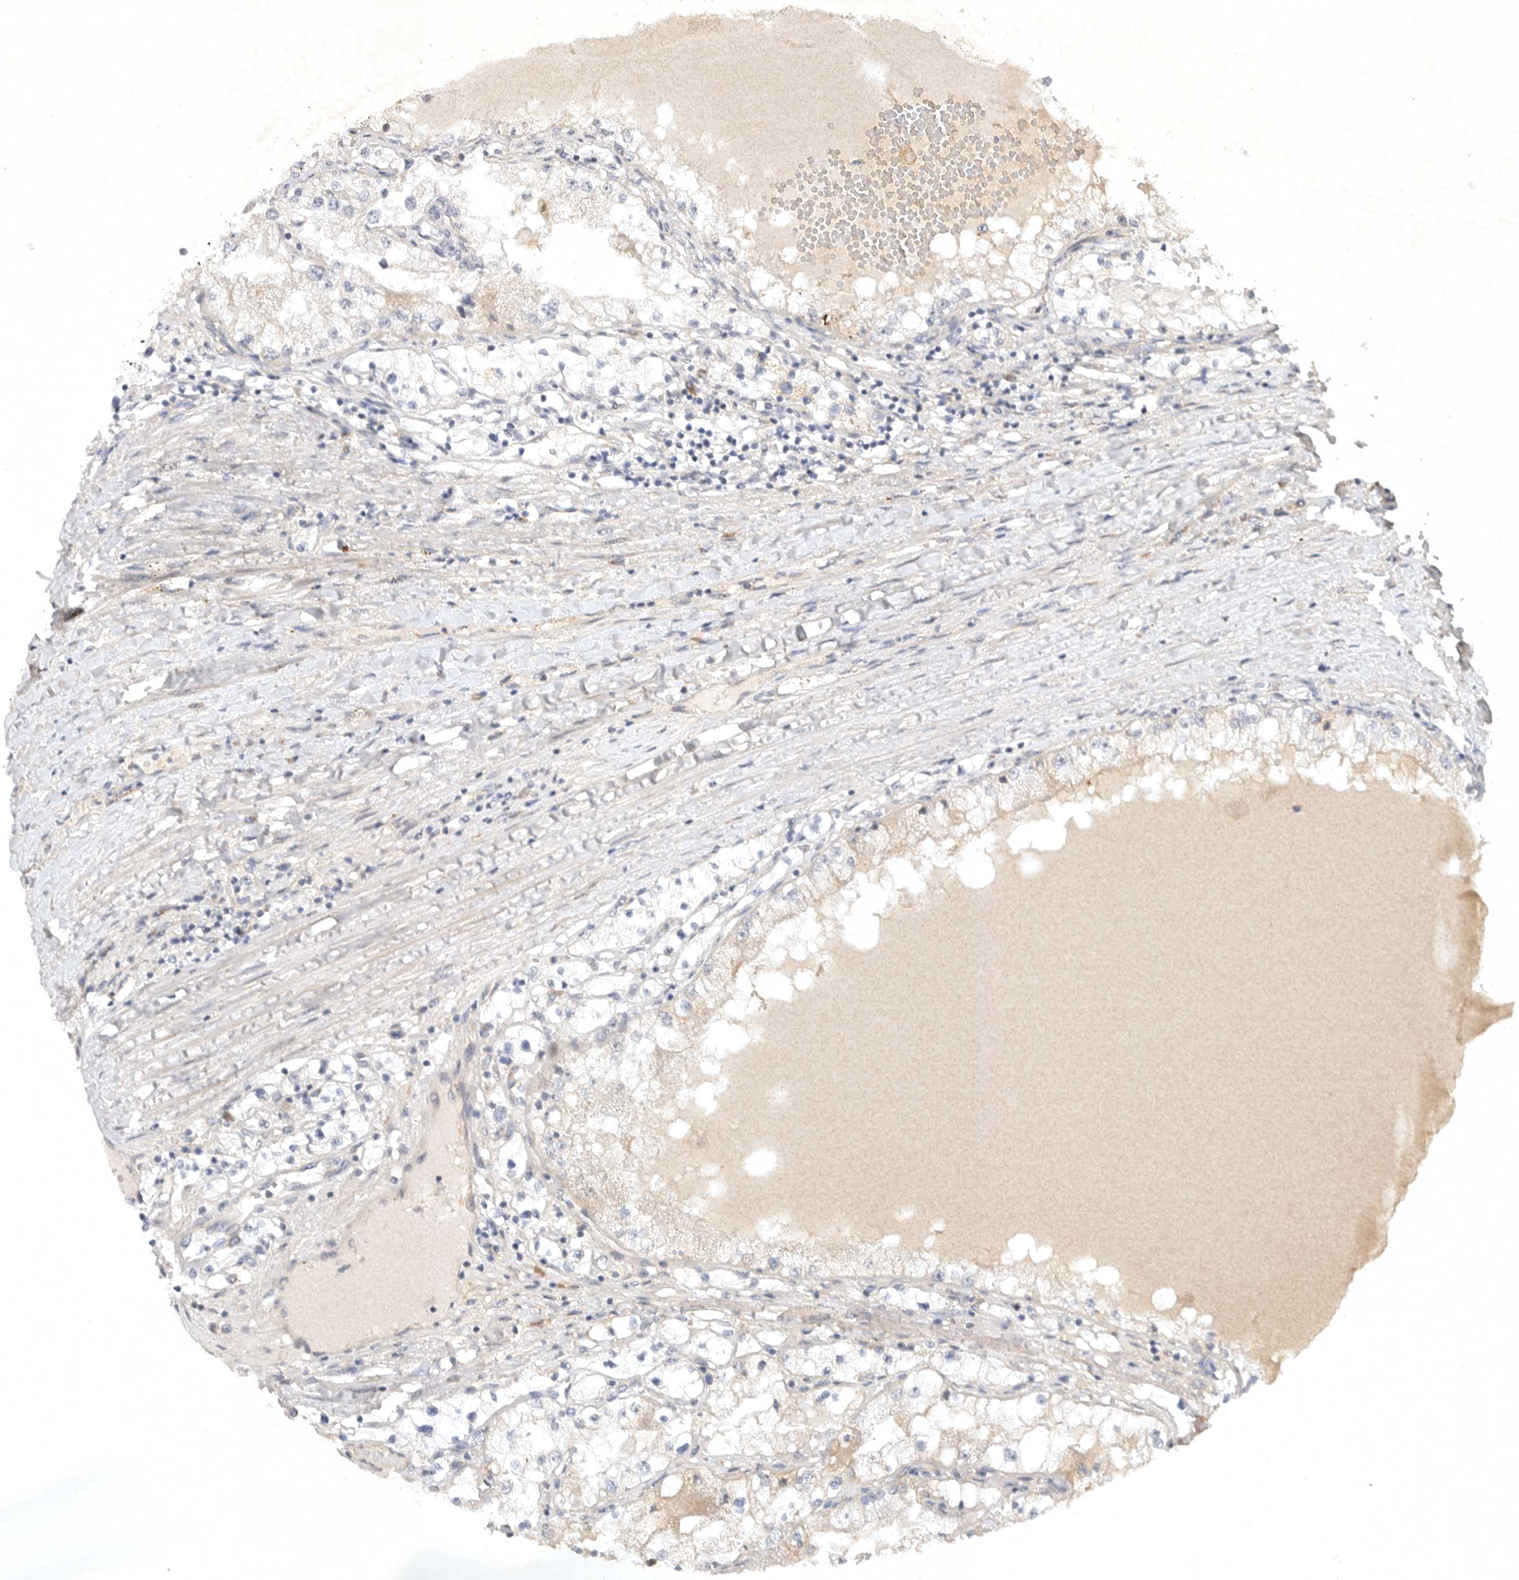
{"staining": {"intensity": "negative", "quantity": "none", "location": "none"}, "tissue": "renal cancer", "cell_type": "Tumor cells", "image_type": "cancer", "snomed": [{"axis": "morphology", "description": "Adenocarcinoma, NOS"}, {"axis": "topography", "description": "Kidney"}], "caption": "High power microscopy image of an immunohistochemistry image of adenocarcinoma (renal), revealing no significant staining in tumor cells.", "gene": "PTPDC1", "patient": {"sex": "male", "age": 68}}